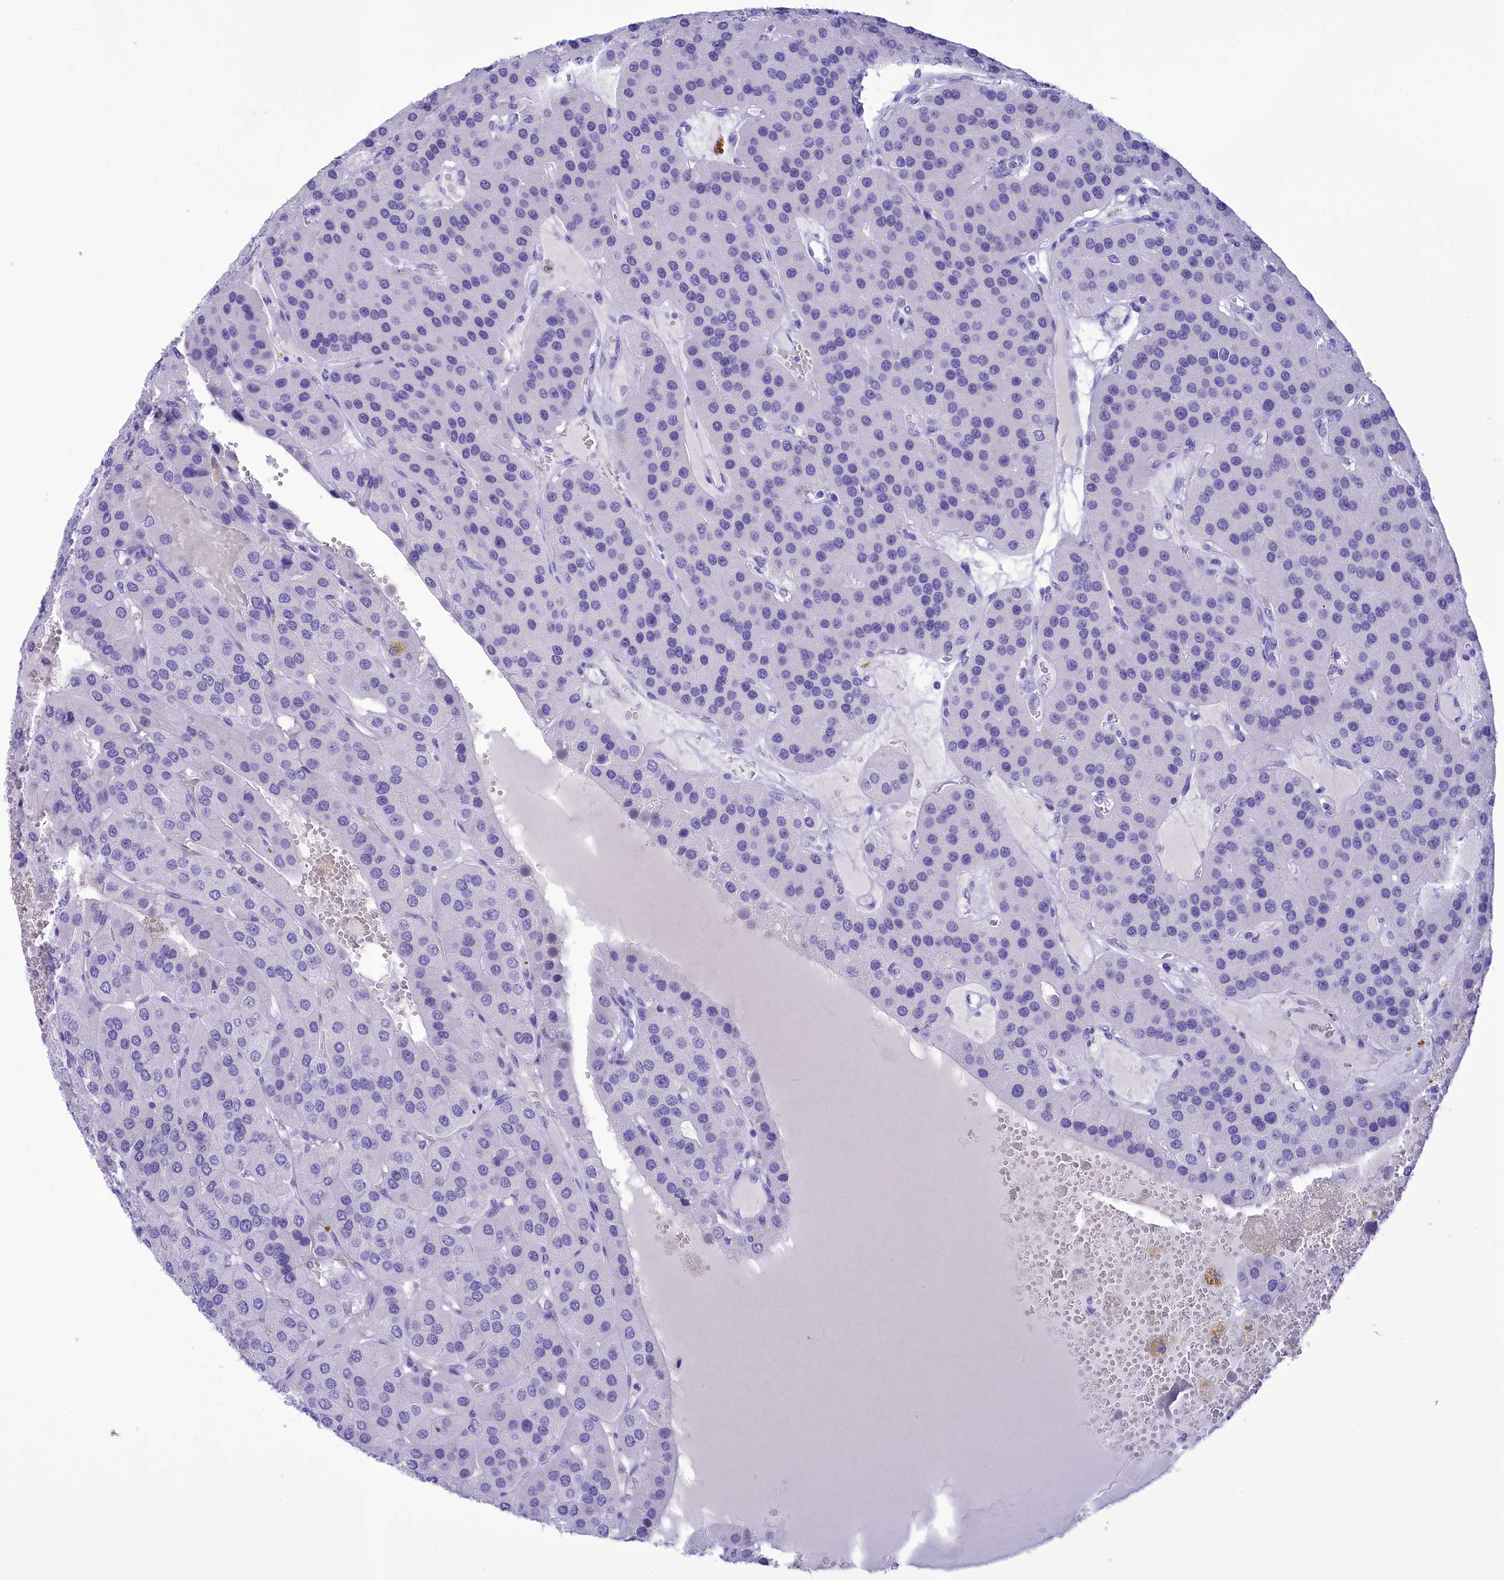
{"staining": {"intensity": "negative", "quantity": "none", "location": "none"}, "tissue": "parathyroid gland", "cell_type": "Glandular cells", "image_type": "normal", "snomed": [{"axis": "morphology", "description": "Normal tissue, NOS"}, {"axis": "morphology", "description": "Adenoma, NOS"}, {"axis": "topography", "description": "Parathyroid gland"}], "caption": "This photomicrograph is of unremarkable parathyroid gland stained with immunohistochemistry to label a protein in brown with the nuclei are counter-stained blue. There is no positivity in glandular cells.", "gene": "BRI3", "patient": {"sex": "female", "age": 86}}